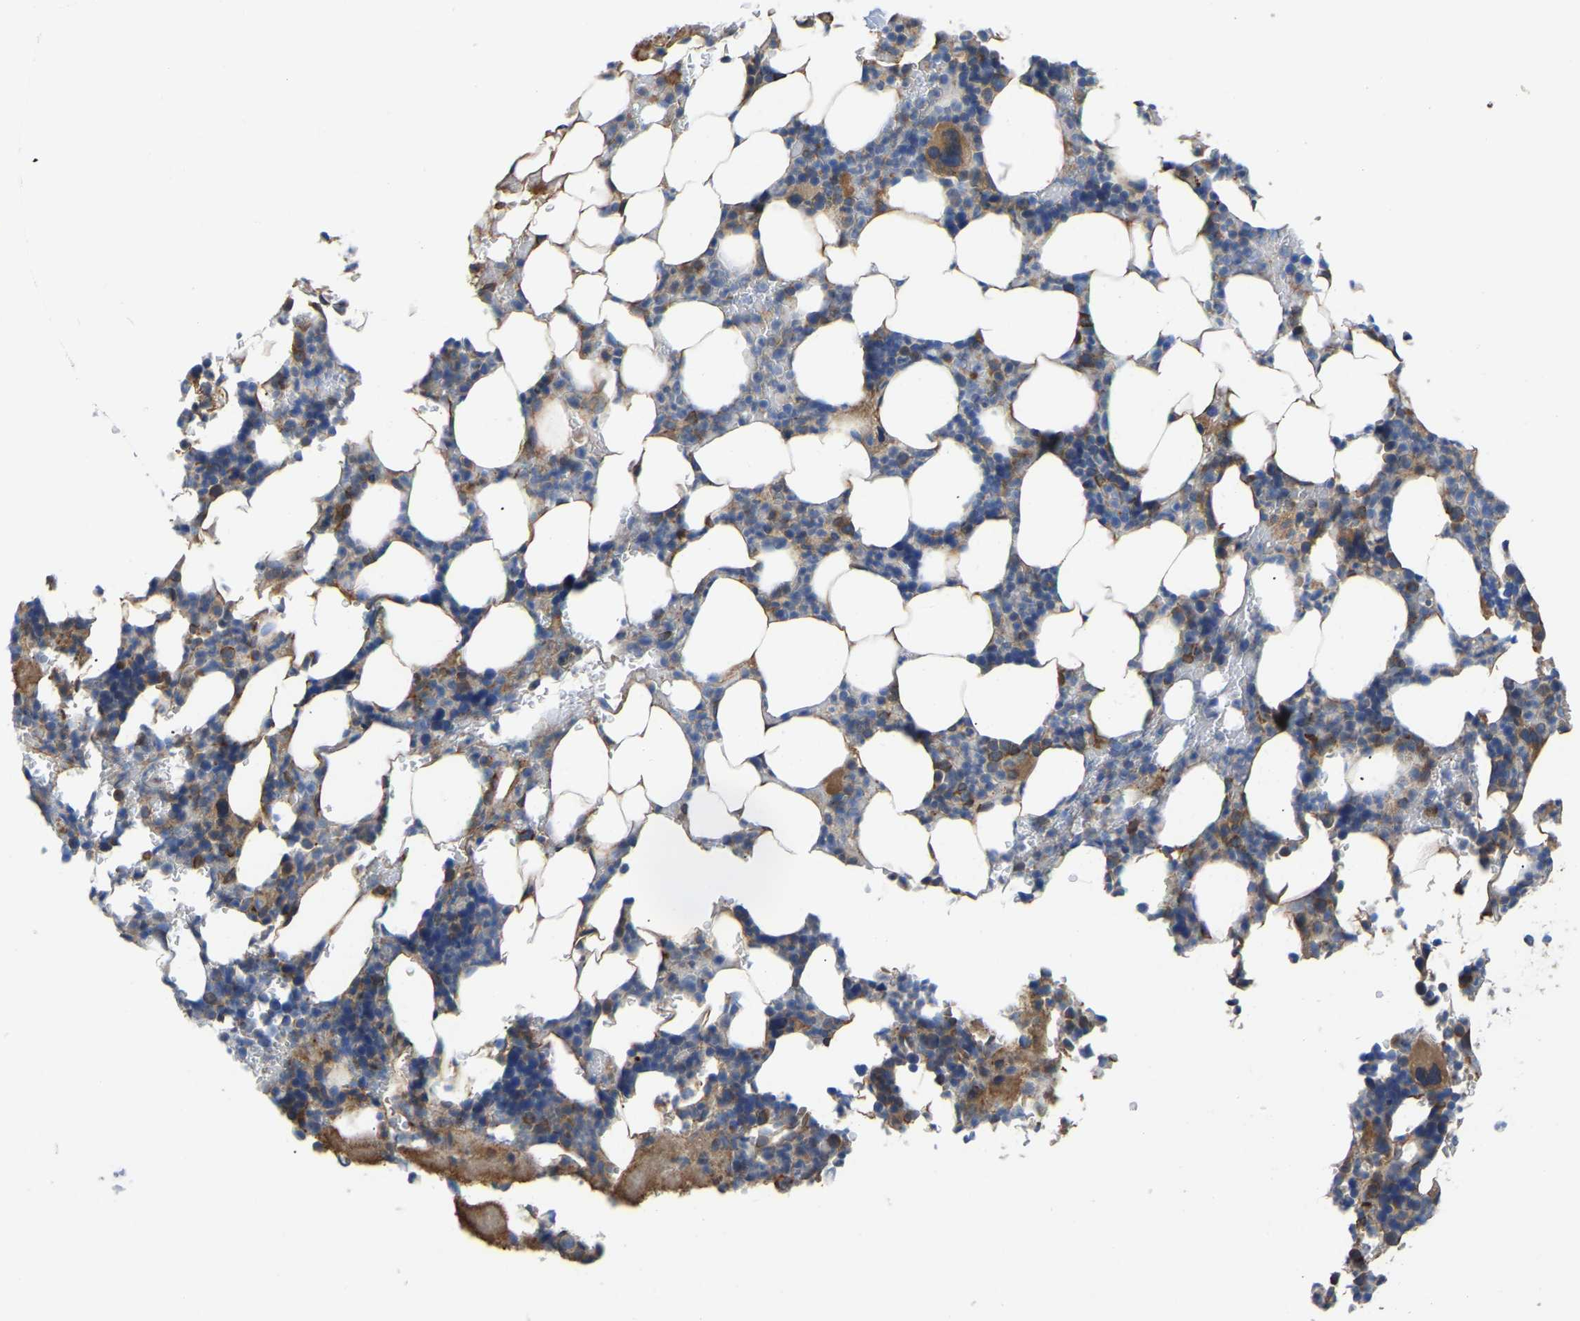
{"staining": {"intensity": "moderate", "quantity": "<25%", "location": "cytoplasmic/membranous"}, "tissue": "bone marrow", "cell_type": "Hematopoietic cells", "image_type": "normal", "snomed": [{"axis": "morphology", "description": "Normal tissue, NOS"}, {"axis": "topography", "description": "Bone marrow"}], "caption": "Unremarkable bone marrow exhibits moderate cytoplasmic/membranous positivity in approximately <25% of hematopoietic cells, visualized by immunohistochemistry.", "gene": "ARL6IP5", "patient": {"sex": "female", "age": 81}}